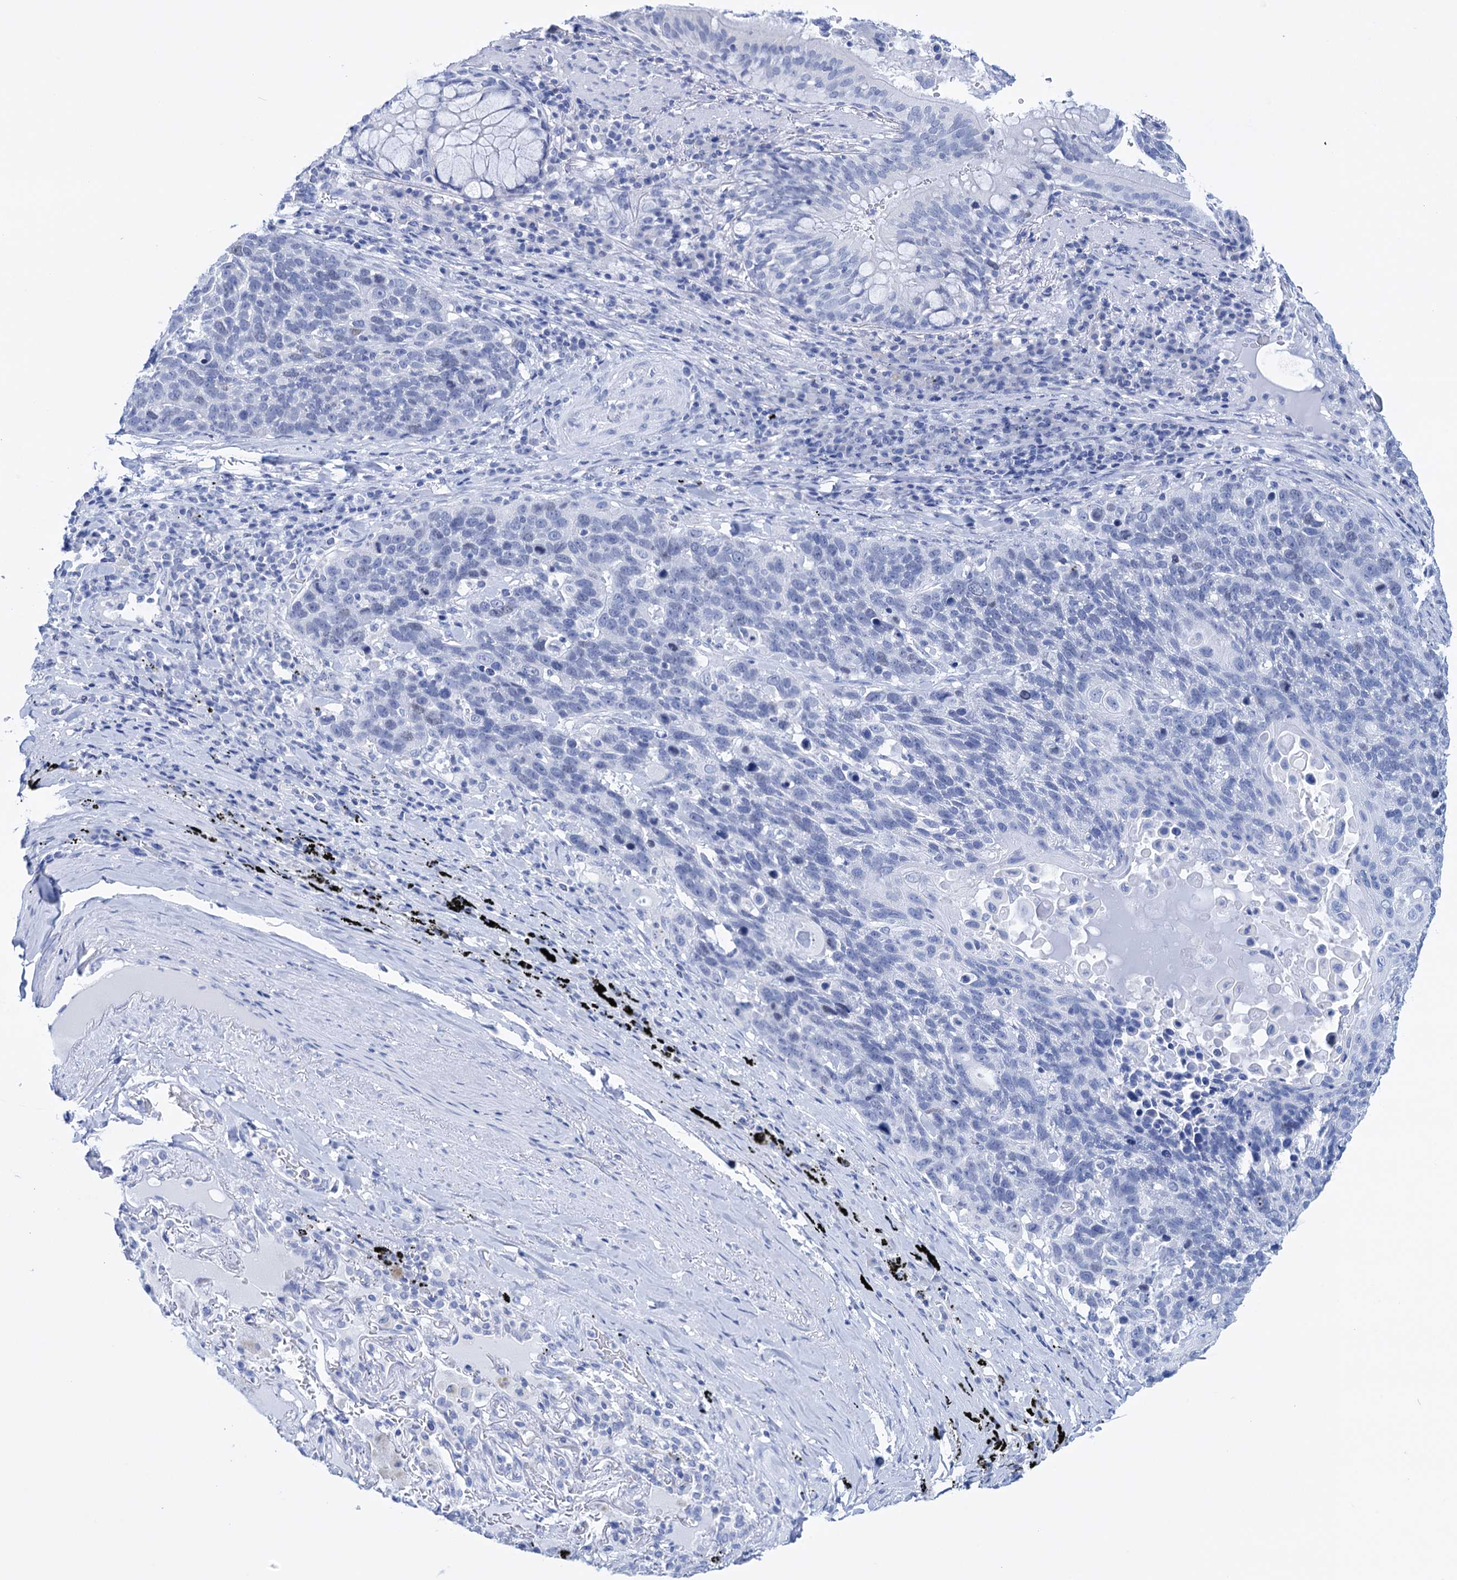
{"staining": {"intensity": "negative", "quantity": "none", "location": "none"}, "tissue": "lung cancer", "cell_type": "Tumor cells", "image_type": "cancer", "snomed": [{"axis": "morphology", "description": "Squamous cell carcinoma, NOS"}, {"axis": "topography", "description": "Lung"}], "caption": "Immunohistochemistry photomicrograph of human lung squamous cell carcinoma stained for a protein (brown), which displays no expression in tumor cells. The staining is performed using DAB (3,3'-diaminobenzidine) brown chromogen with nuclei counter-stained in using hematoxylin.", "gene": "FBXW12", "patient": {"sex": "male", "age": 66}}